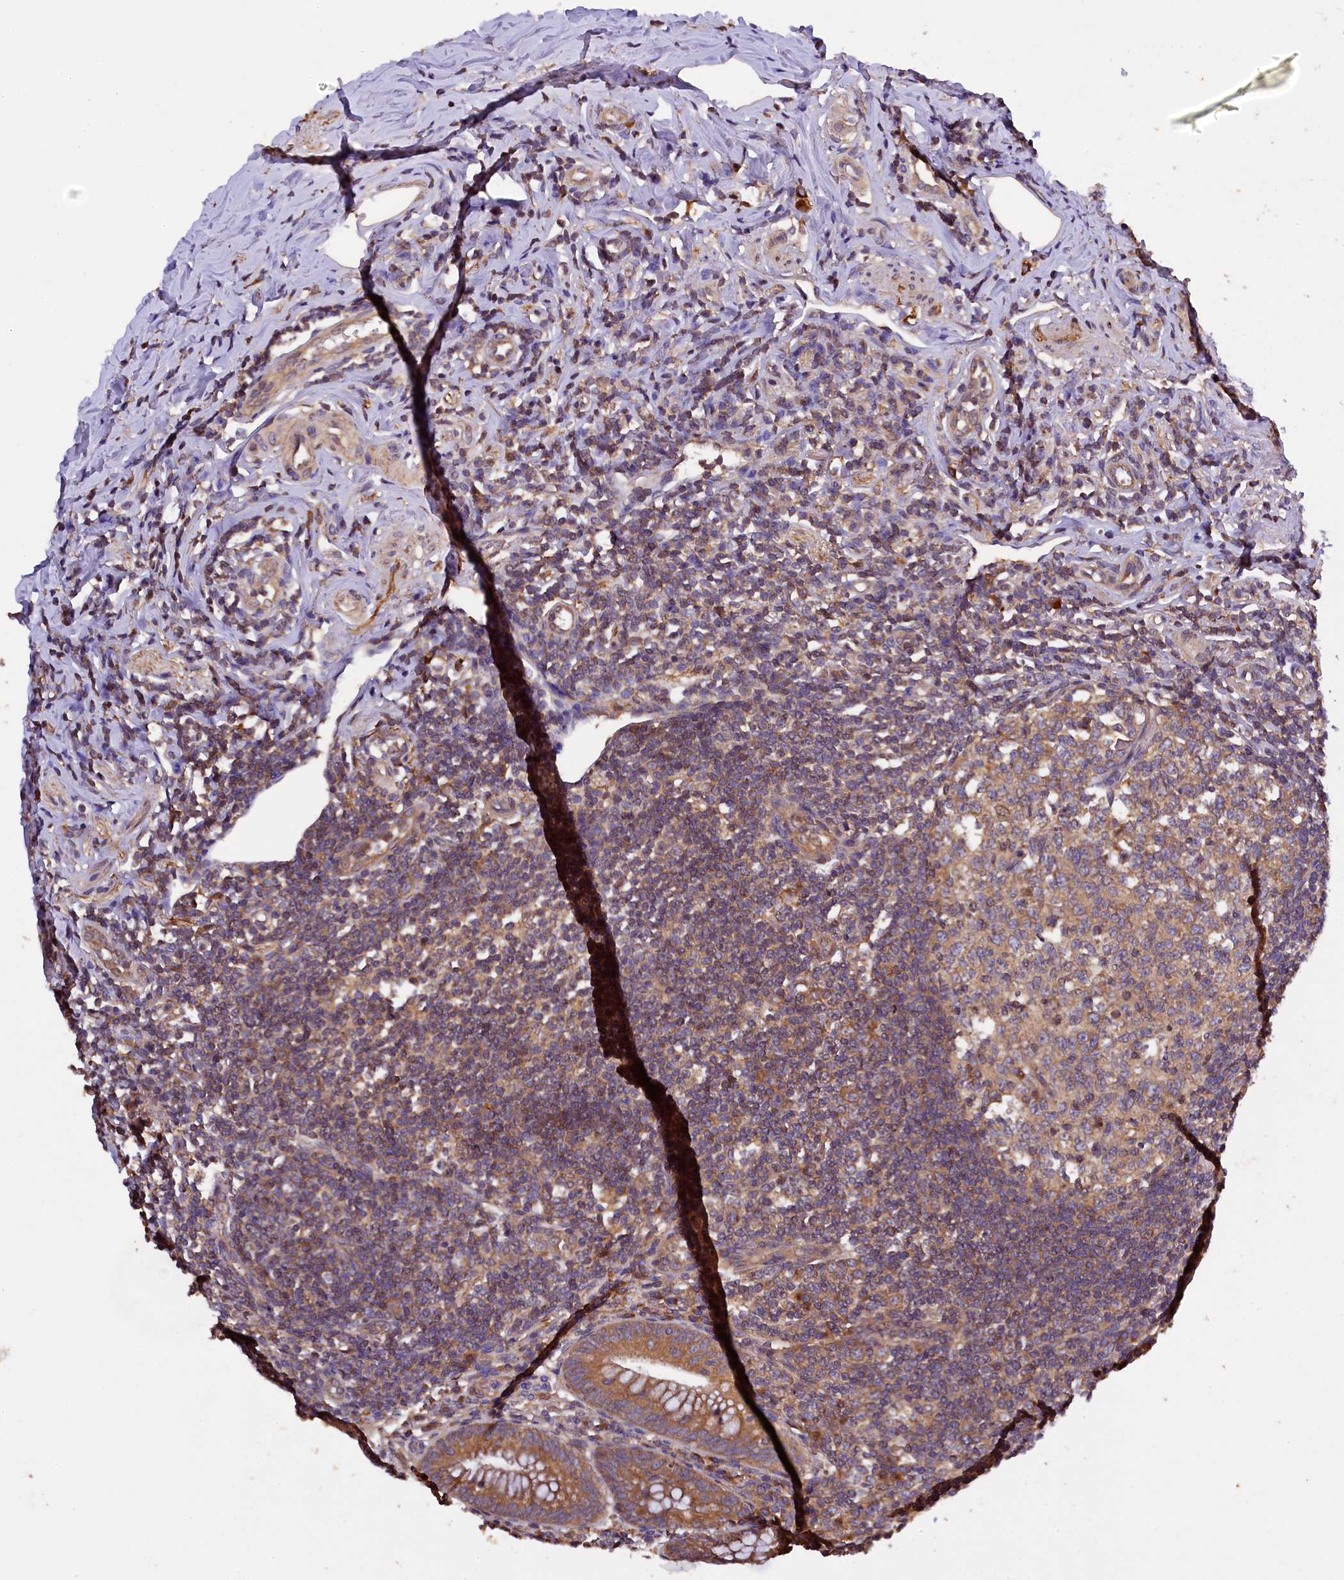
{"staining": {"intensity": "strong", "quantity": ">75%", "location": "cytoplasmic/membranous"}, "tissue": "appendix", "cell_type": "Glandular cells", "image_type": "normal", "snomed": [{"axis": "morphology", "description": "Normal tissue, NOS"}, {"axis": "topography", "description": "Appendix"}], "caption": "The immunohistochemical stain labels strong cytoplasmic/membranous positivity in glandular cells of normal appendix. (DAB (3,3'-diaminobenzidine) IHC, brown staining for protein, blue staining for nuclei).", "gene": "KLC2", "patient": {"sex": "female", "age": 33}}